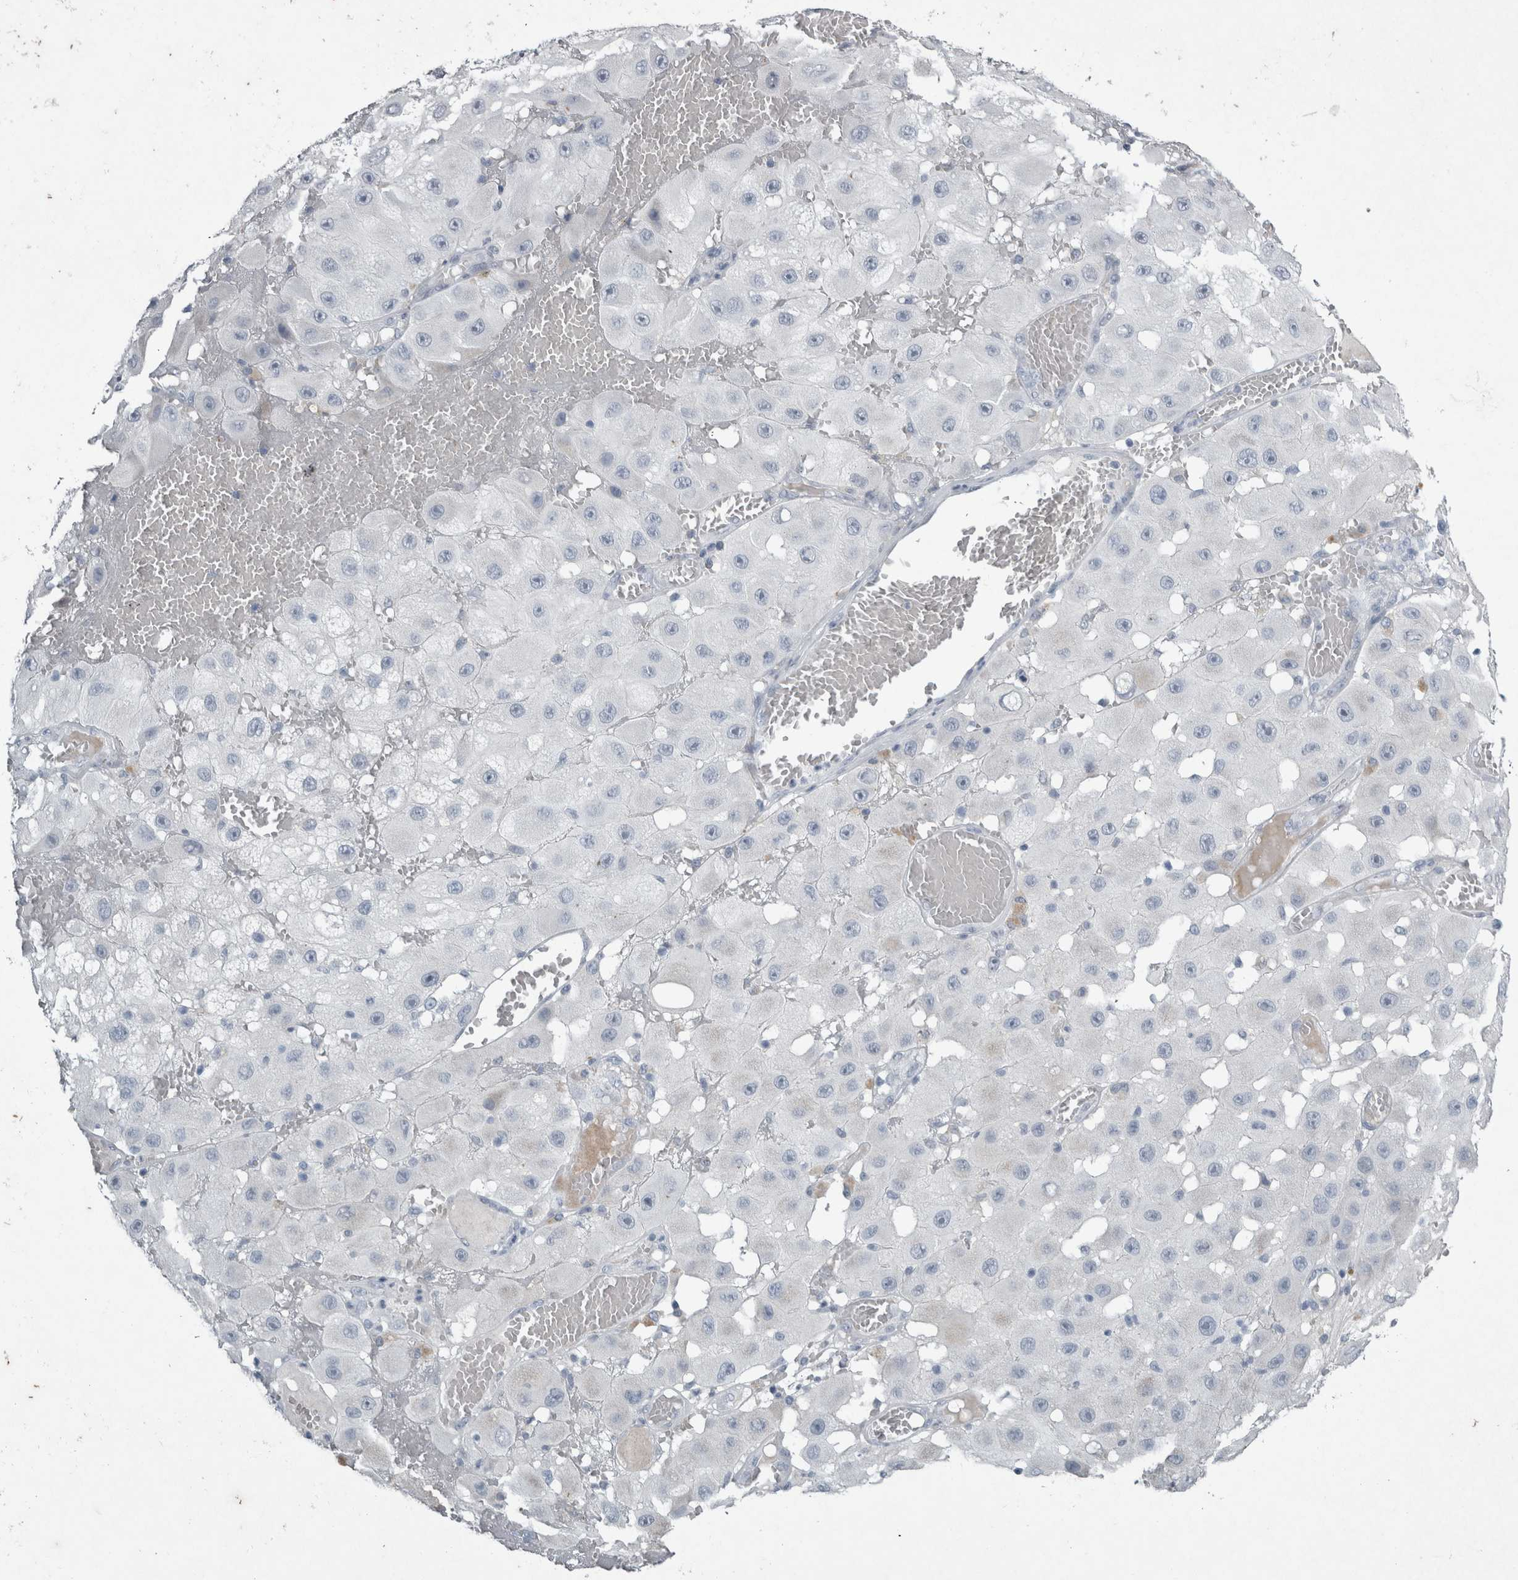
{"staining": {"intensity": "negative", "quantity": "none", "location": "none"}, "tissue": "melanoma", "cell_type": "Tumor cells", "image_type": "cancer", "snomed": [{"axis": "morphology", "description": "Malignant melanoma, NOS"}, {"axis": "topography", "description": "Skin"}], "caption": "A high-resolution photomicrograph shows immunohistochemistry staining of melanoma, which exhibits no significant positivity in tumor cells.", "gene": "PDX1", "patient": {"sex": "female", "age": 81}}